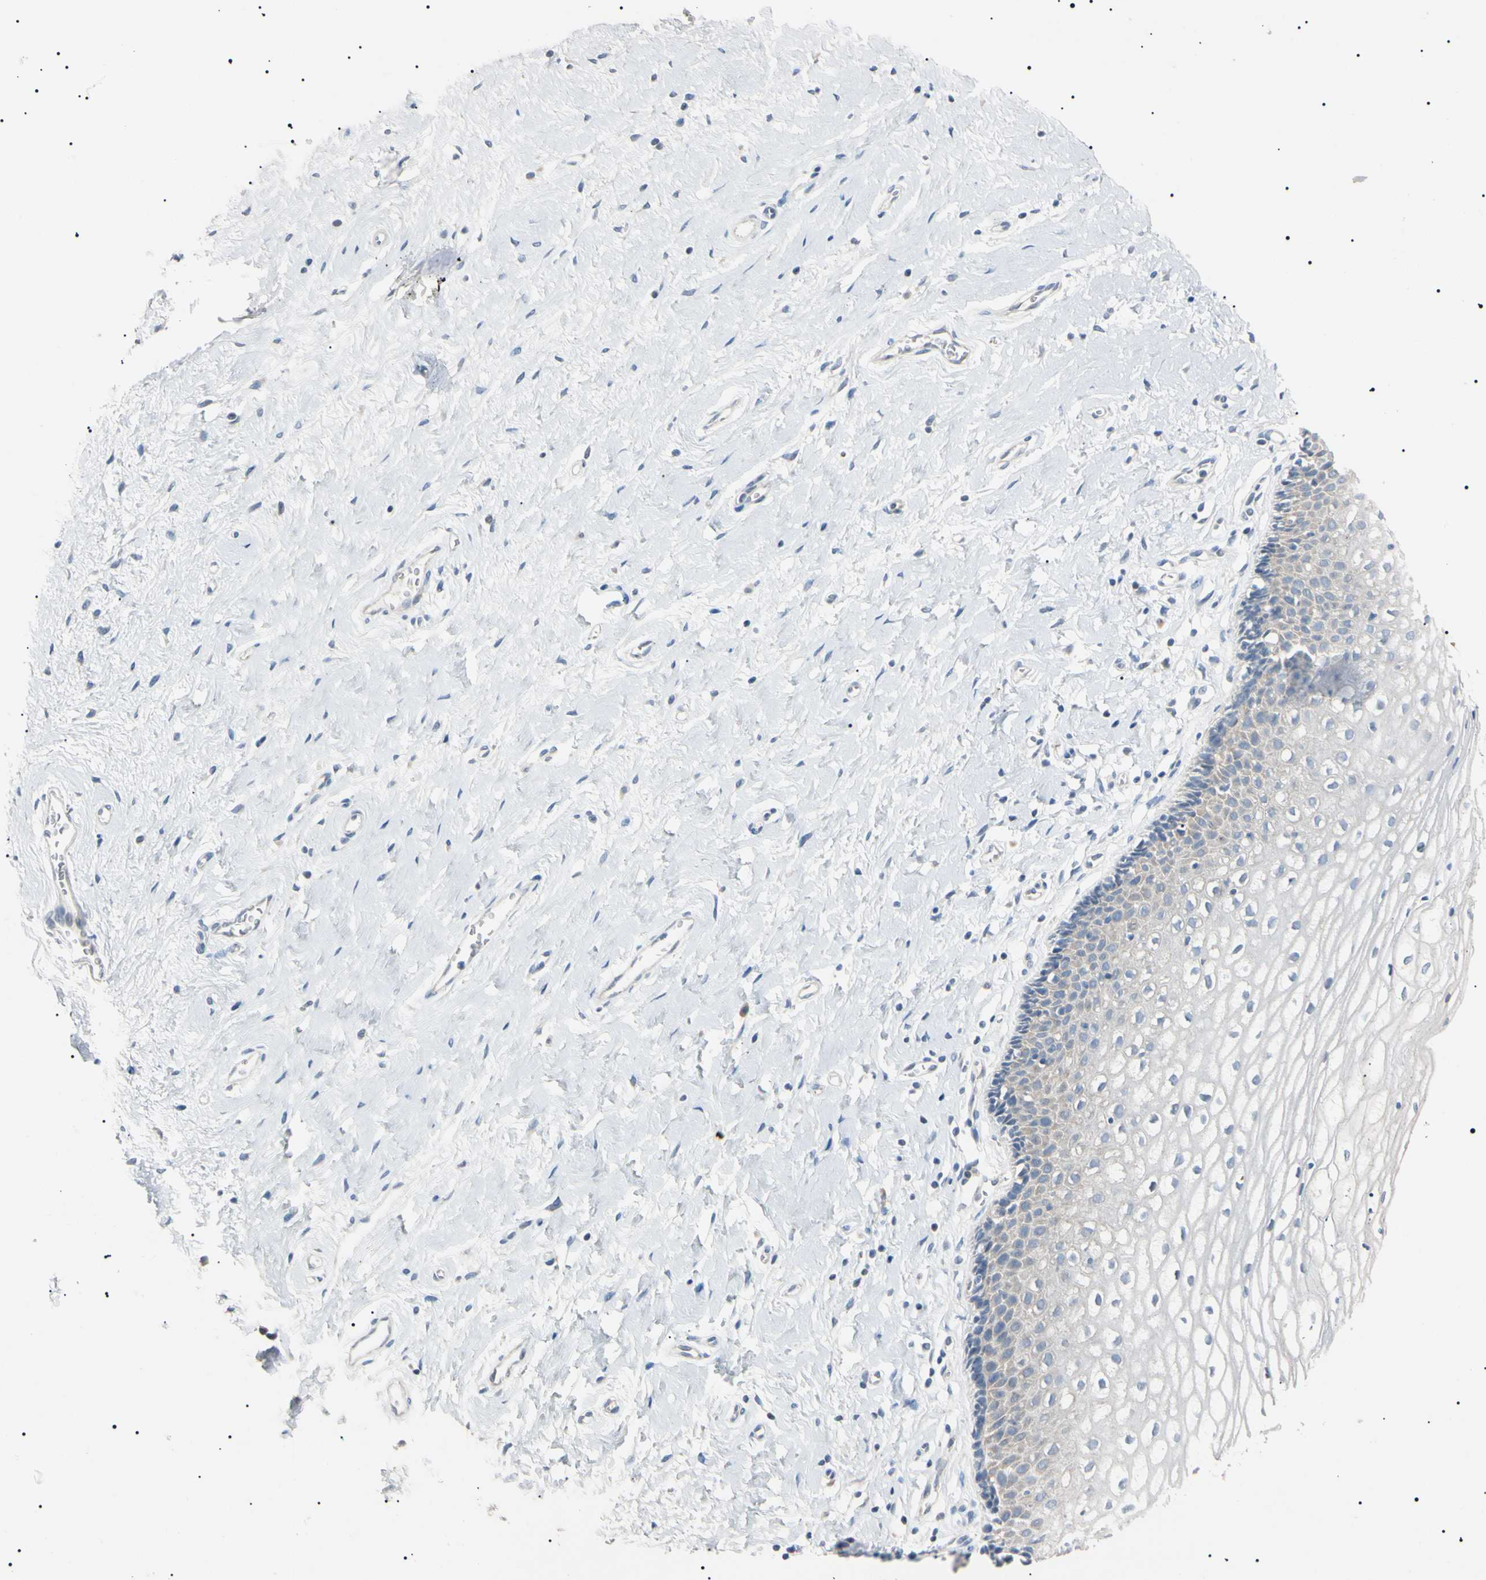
{"staining": {"intensity": "negative", "quantity": "none", "location": "none"}, "tissue": "vagina", "cell_type": "Squamous epithelial cells", "image_type": "normal", "snomed": [{"axis": "morphology", "description": "Normal tissue, NOS"}, {"axis": "topography", "description": "Soft tissue"}, {"axis": "topography", "description": "Vagina"}], "caption": "Squamous epithelial cells show no significant expression in normal vagina.", "gene": "CGB3", "patient": {"sex": "female", "age": 61}}